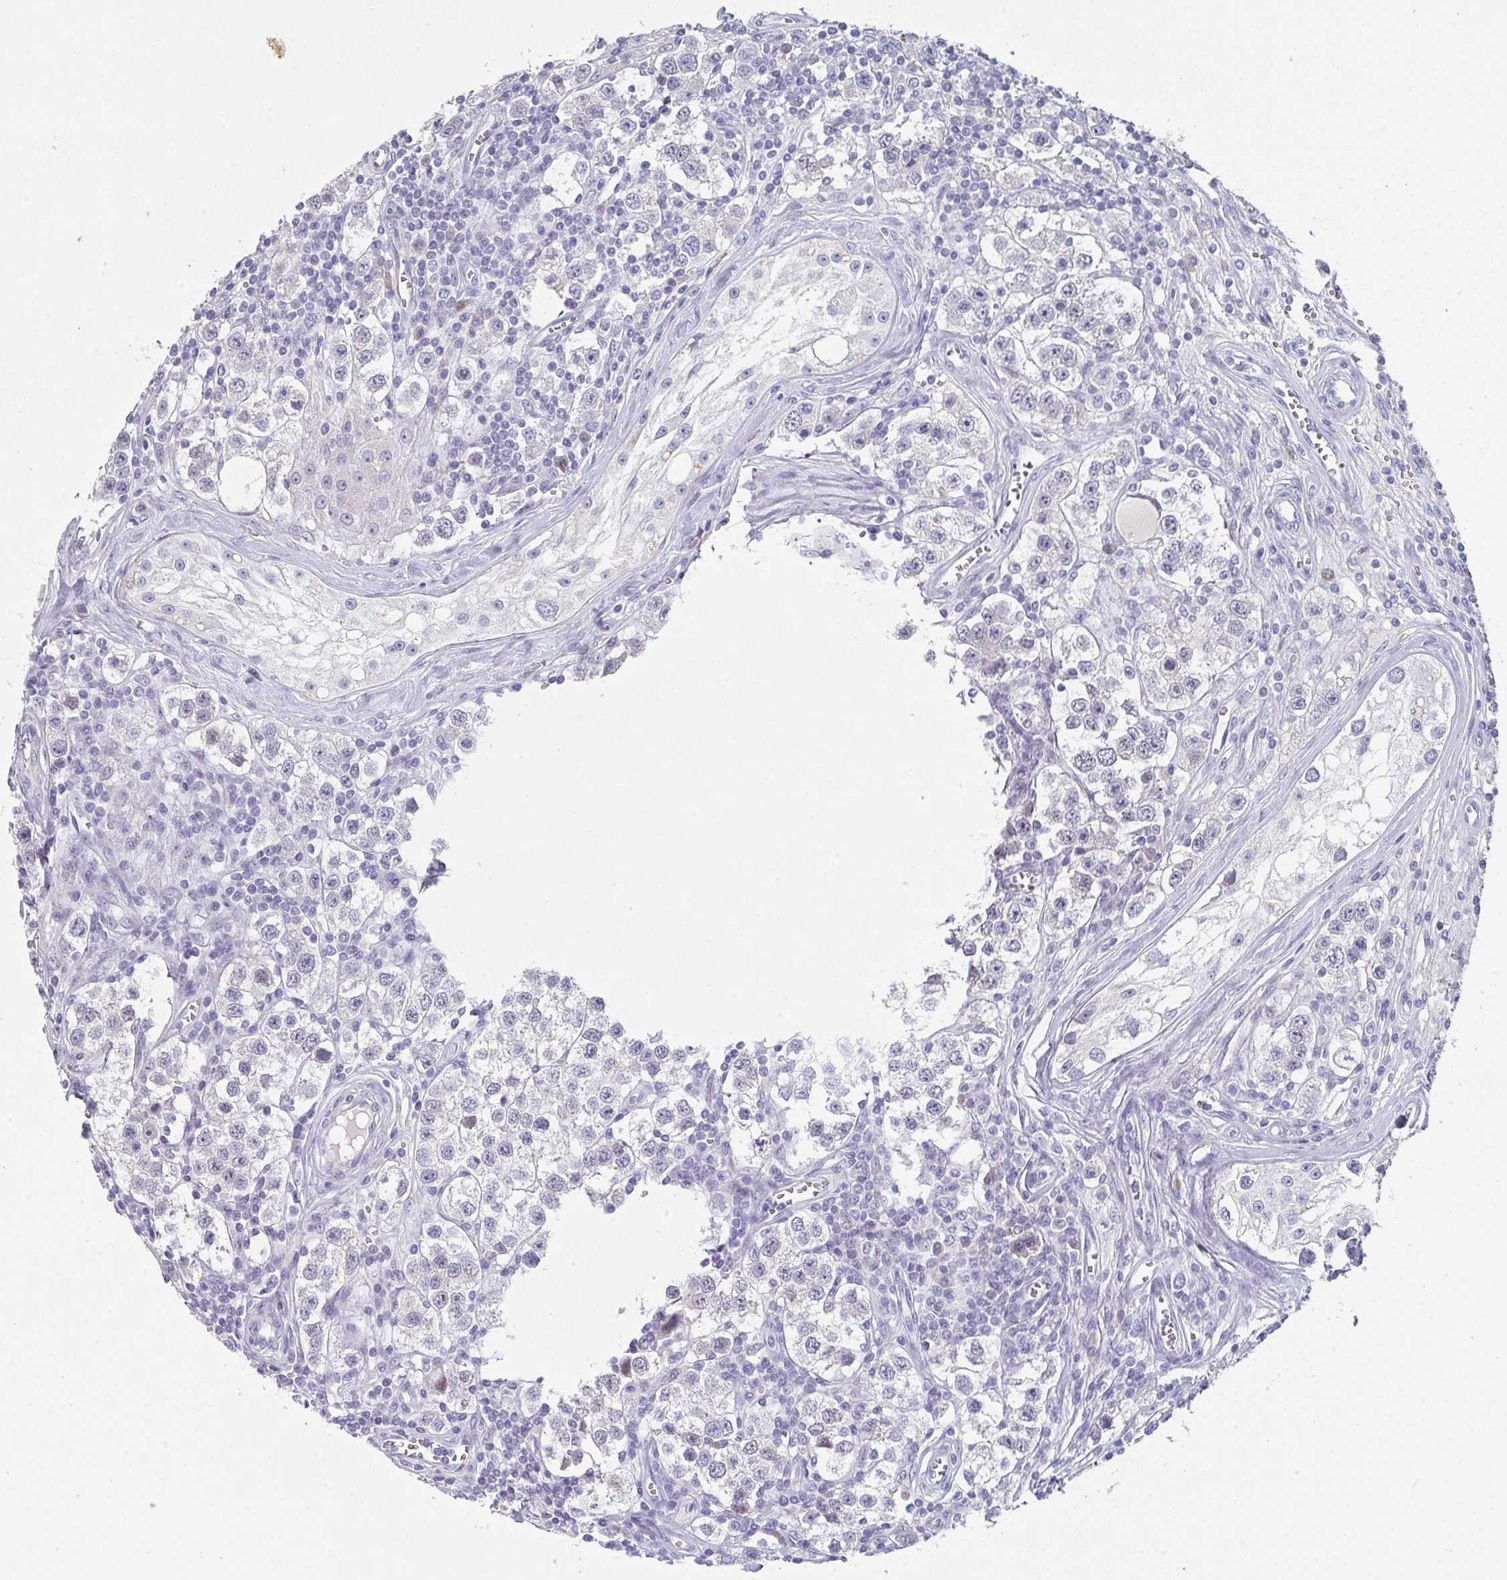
{"staining": {"intensity": "negative", "quantity": "none", "location": "none"}, "tissue": "testis cancer", "cell_type": "Tumor cells", "image_type": "cancer", "snomed": [{"axis": "morphology", "description": "Seminoma, NOS"}, {"axis": "topography", "description": "Testis"}], "caption": "Immunohistochemical staining of human testis cancer (seminoma) demonstrates no significant positivity in tumor cells.", "gene": "NOXRED1", "patient": {"sex": "male", "age": 34}}